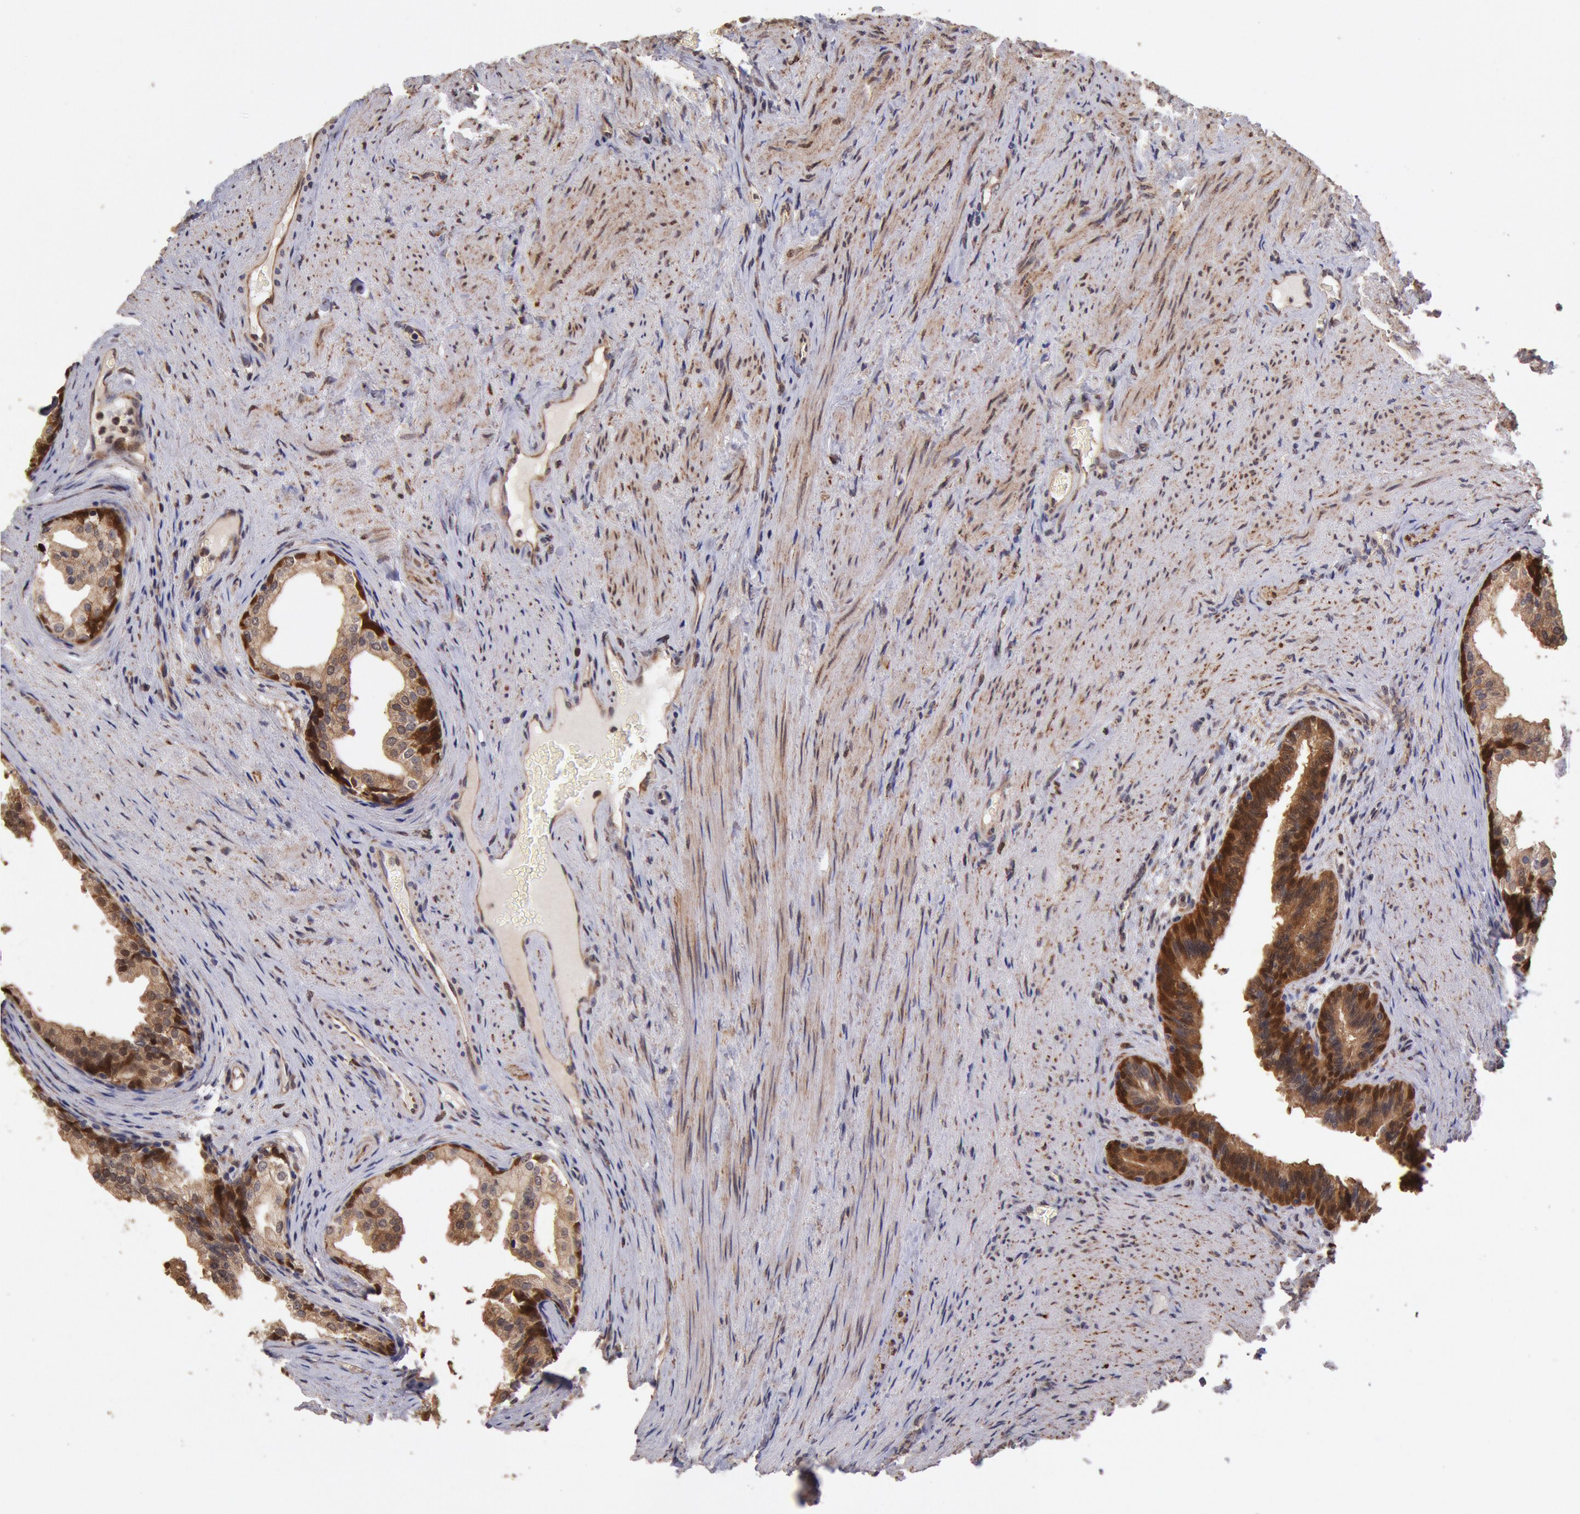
{"staining": {"intensity": "strong", "quantity": ">75%", "location": "cytoplasmic/membranous,nuclear"}, "tissue": "prostate cancer", "cell_type": "Tumor cells", "image_type": "cancer", "snomed": [{"axis": "morphology", "description": "Adenocarcinoma, Medium grade"}, {"axis": "topography", "description": "Prostate"}], "caption": "Immunohistochemical staining of human prostate cancer displays high levels of strong cytoplasmic/membranous and nuclear protein expression in about >75% of tumor cells.", "gene": "COMT", "patient": {"sex": "male", "age": 60}}